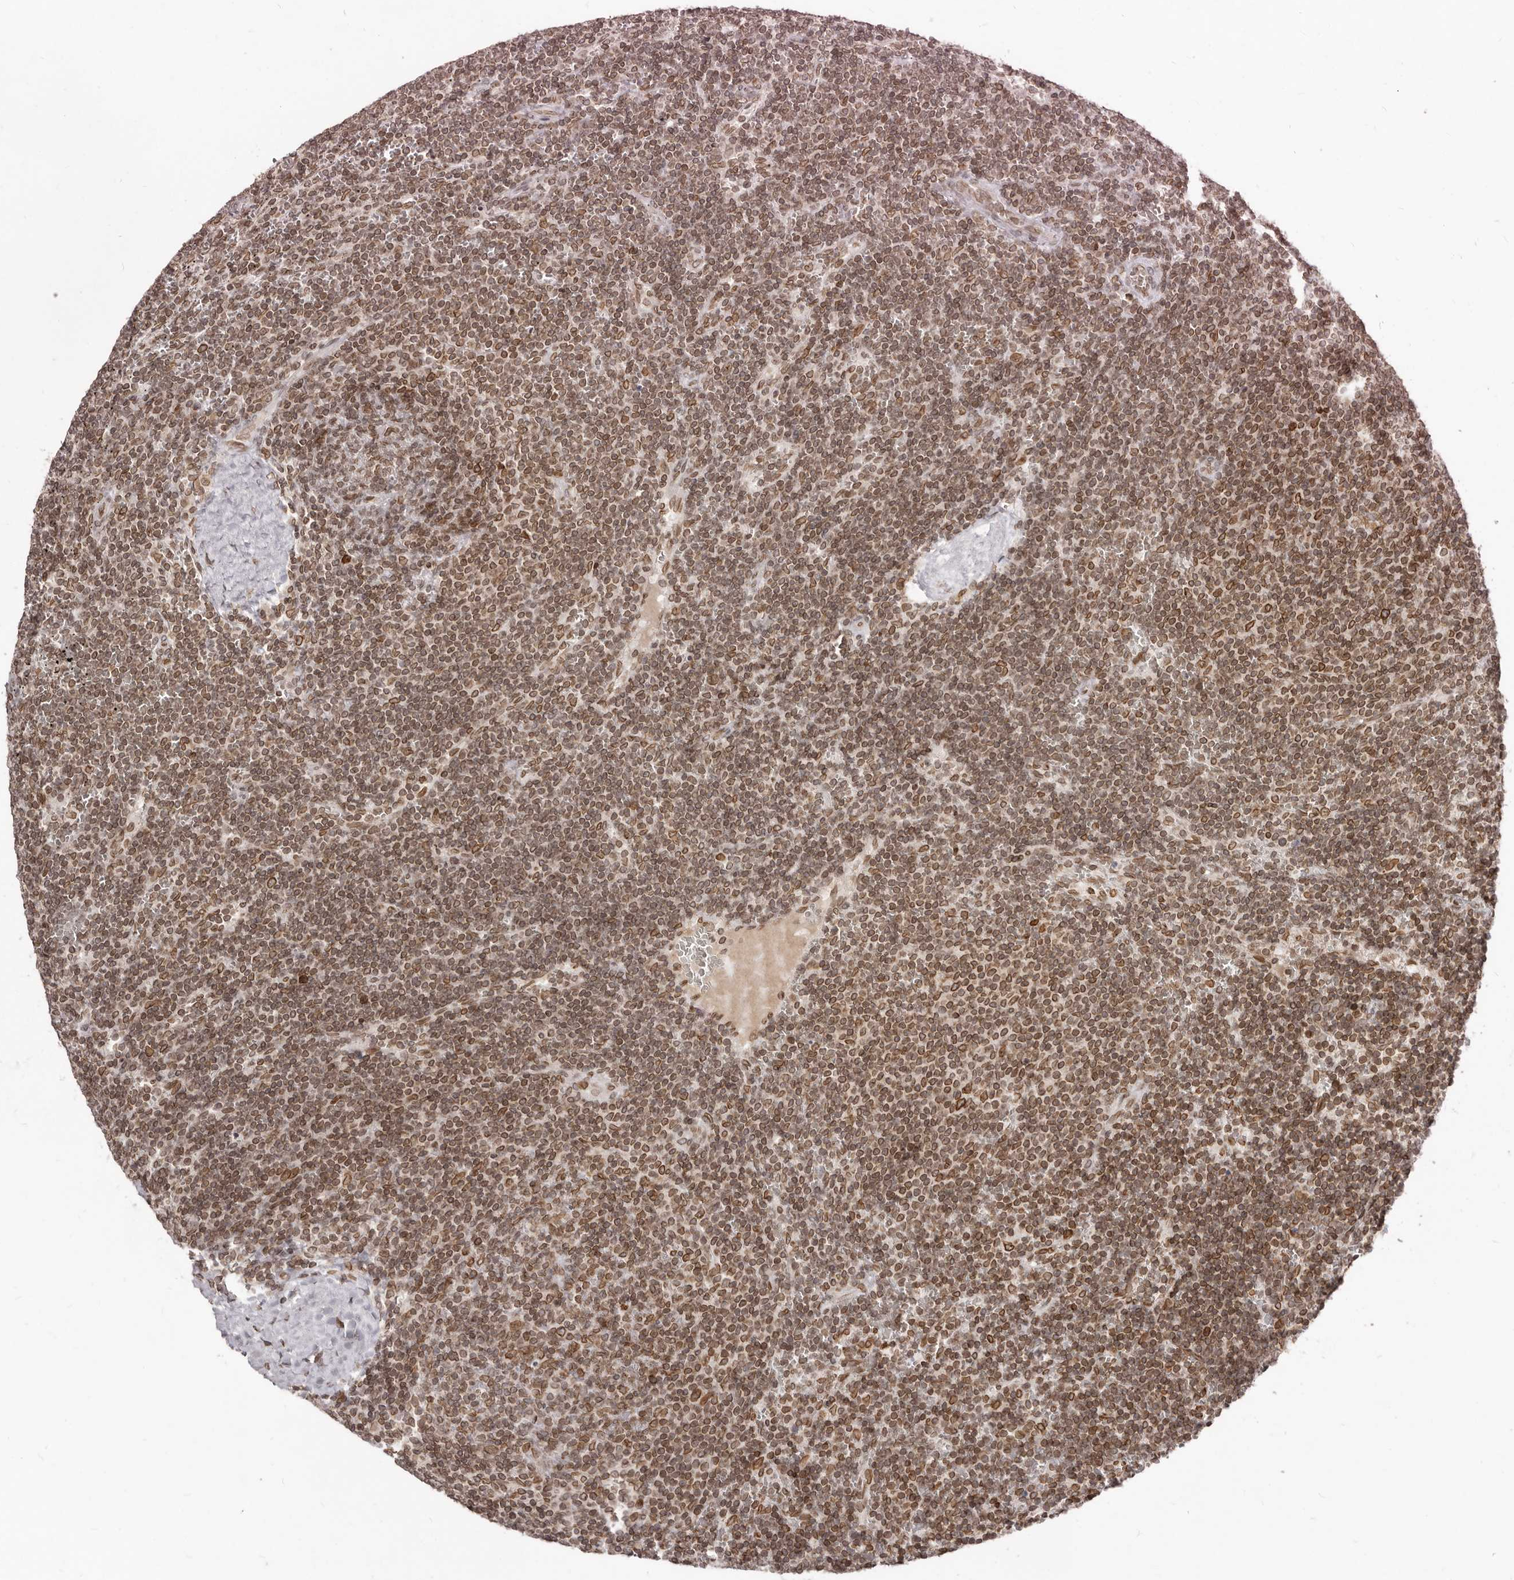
{"staining": {"intensity": "moderate", "quantity": ">75%", "location": "cytoplasmic/membranous,nuclear"}, "tissue": "lymphoma", "cell_type": "Tumor cells", "image_type": "cancer", "snomed": [{"axis": "morphology", "description": "Malignant lymphoma, non-Hodgkin's type, Low grade"}, {"axis": "topography", "description": "Spleen"}], "caption": "Human malignant lymphoma, non-Hodgkin's type (low-grade) stained with a brown dye exhibits moderate cytoplasmic/membranous and nuclear positive positivity in approximately >75% of tumor cells.", "gene": "NUP153", "patient": {"sex": "female", "age": 50}}